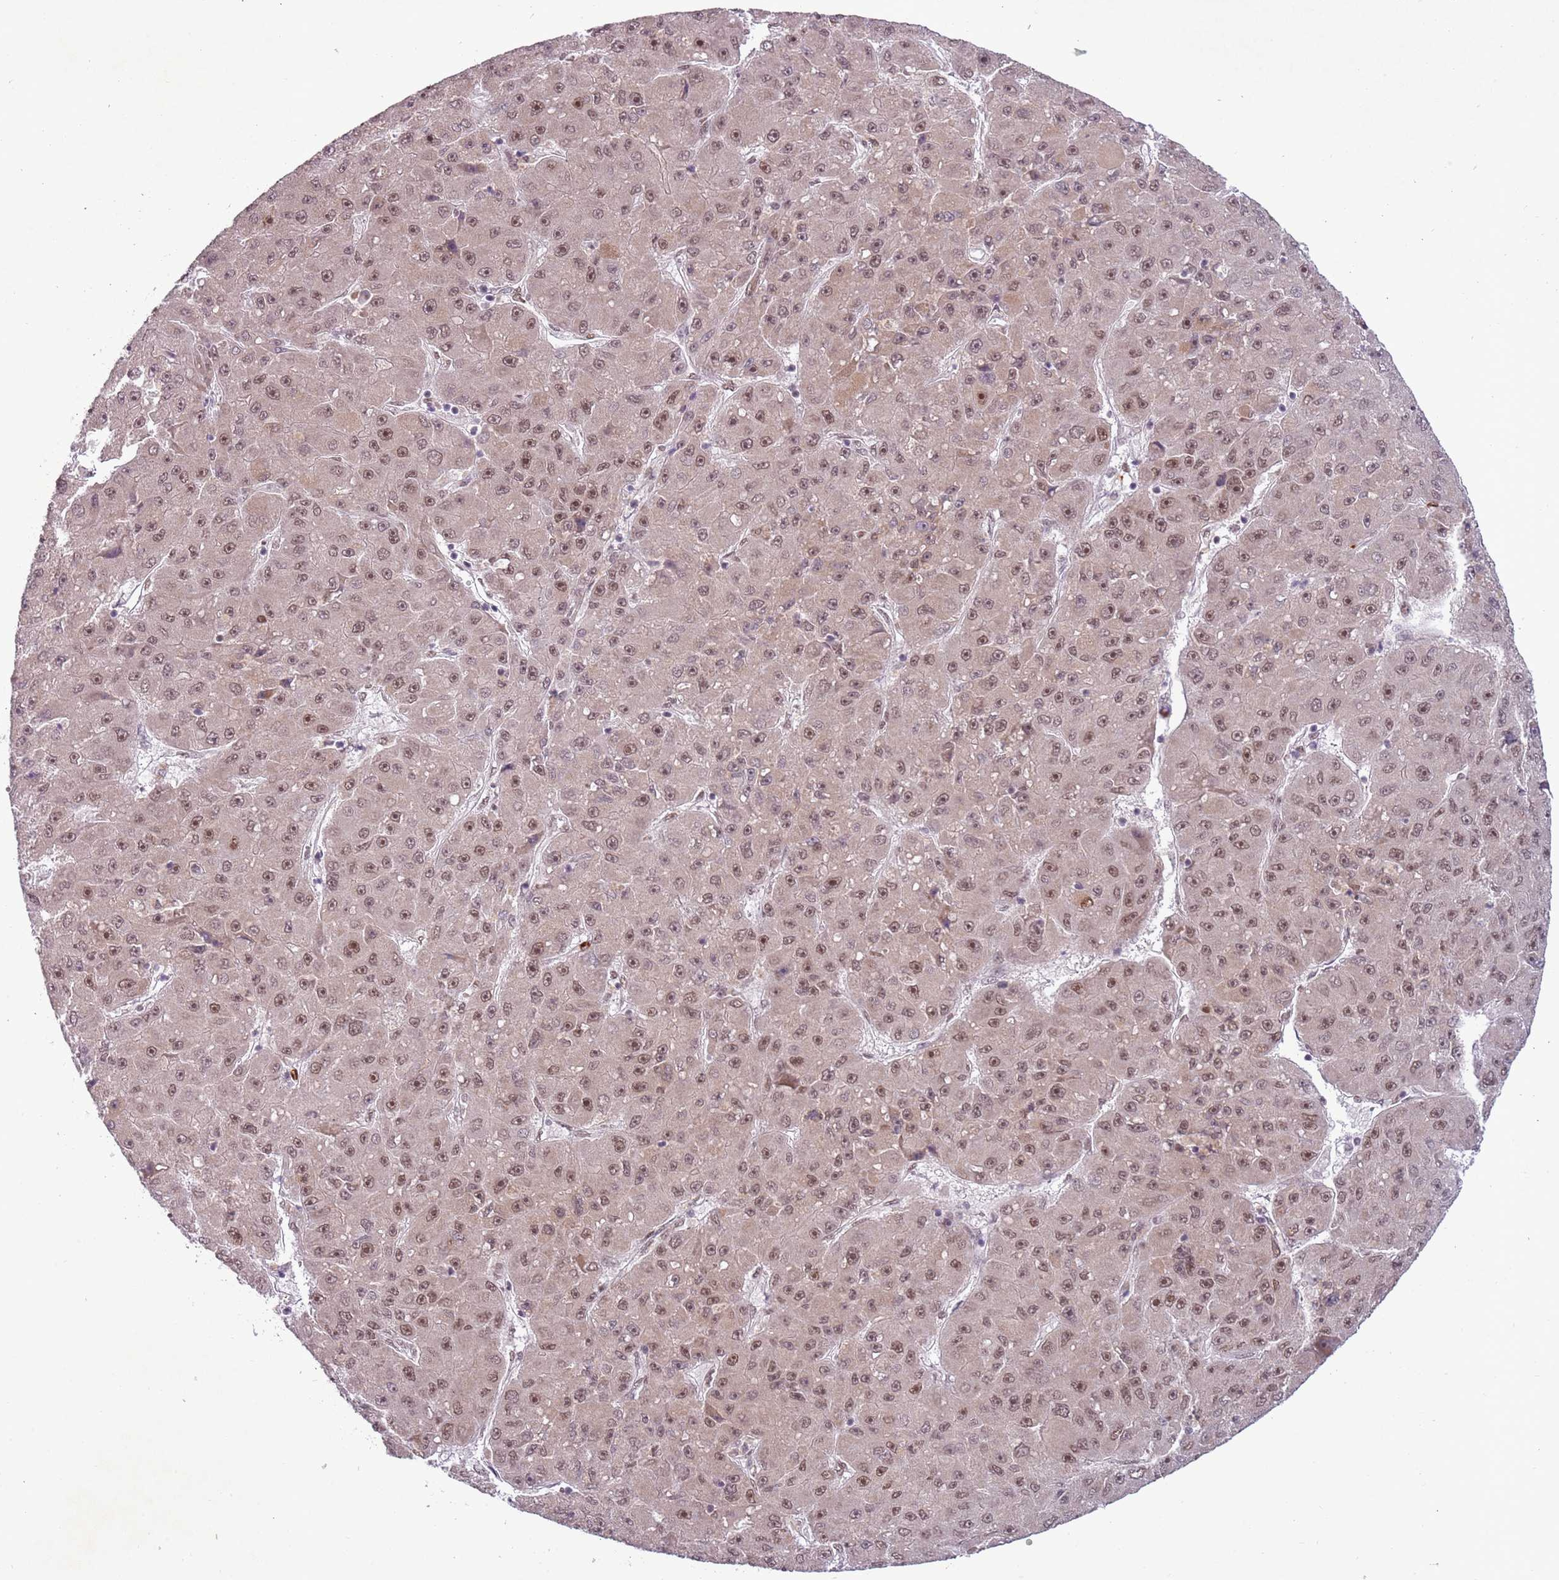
{"staining": {"intensity": "moderate", "quantity": ">75%", "location": "nuclear"}, "tissue": "liver cancer", "cell_type": "Tumor cells", "image_type": "cancer", "snomed": [{"axis": "morphology", "description": "Carcinoma, Hepatocellular, NOS"}, {"axis": "topography", "description": "Liver"}], "caption": "A photomicrograph of liver cancer stained for a protein shows moderate nuclear brown staining in tumor cells. Using DAB (3,3'-diaminobenzidine) (brown) and hematoxylin (blue) stains, captured at high magnification using brightfield microscopy.", "gene": "FAM120AOS", "patient": {"sex": "male", "age": 67}}